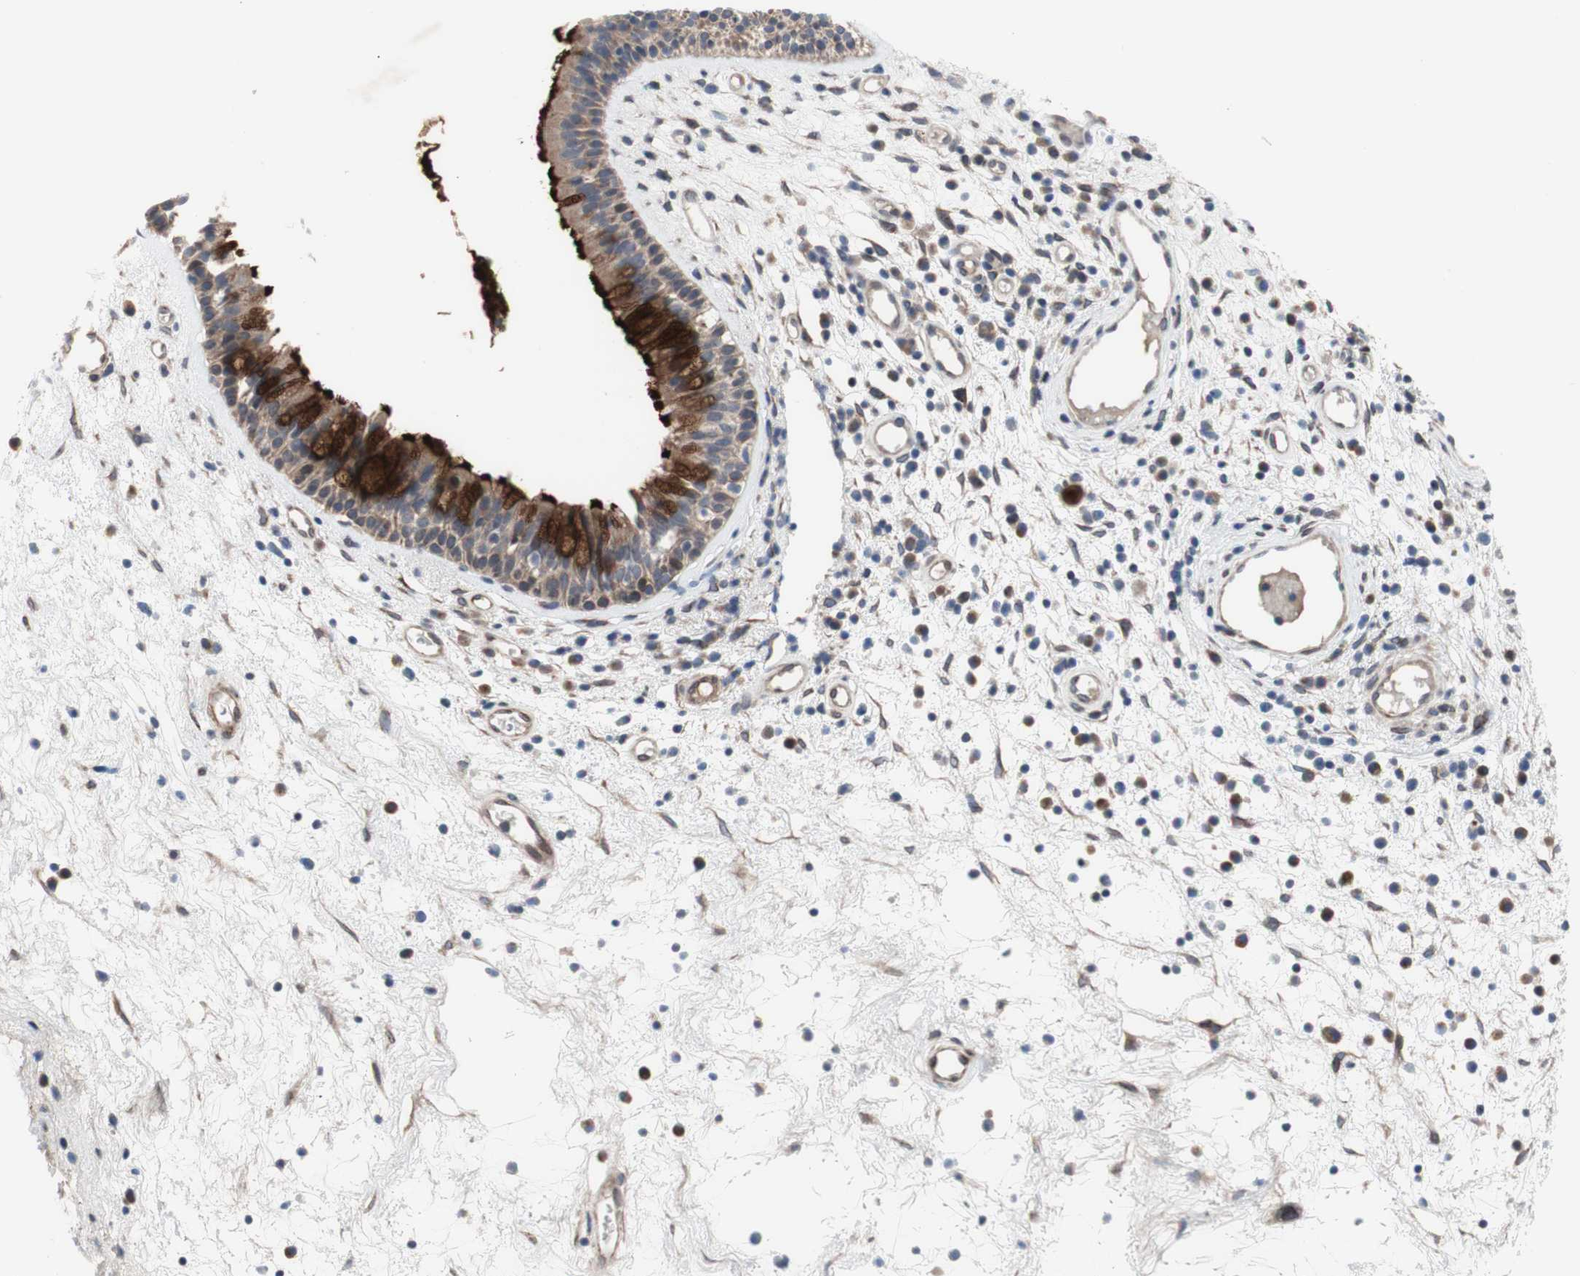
{"staining": {"intensity": "moderate", "quantity": ">75%", "location": "cytoplasmic/membranous"}, "tissue": "nasopharynx", "cell_type": "Respiratory epithelial cells", "image_type": "normal", "snomed": [{"axis": "morphology", "description": "Normal tissue, NOS"}, {"axis": "morphology", "description": "Inflammation, NOS"}, {"axis": "topography", "description": "Nasopharynx"}], "caption": "An image of nasopharynx stained for a protein displays moderate cytoplasmic/membranous brown staining in respiratory epithelial cells.", "gene": "OAZ1", "patient": {"sex": "male", "age": 48}}